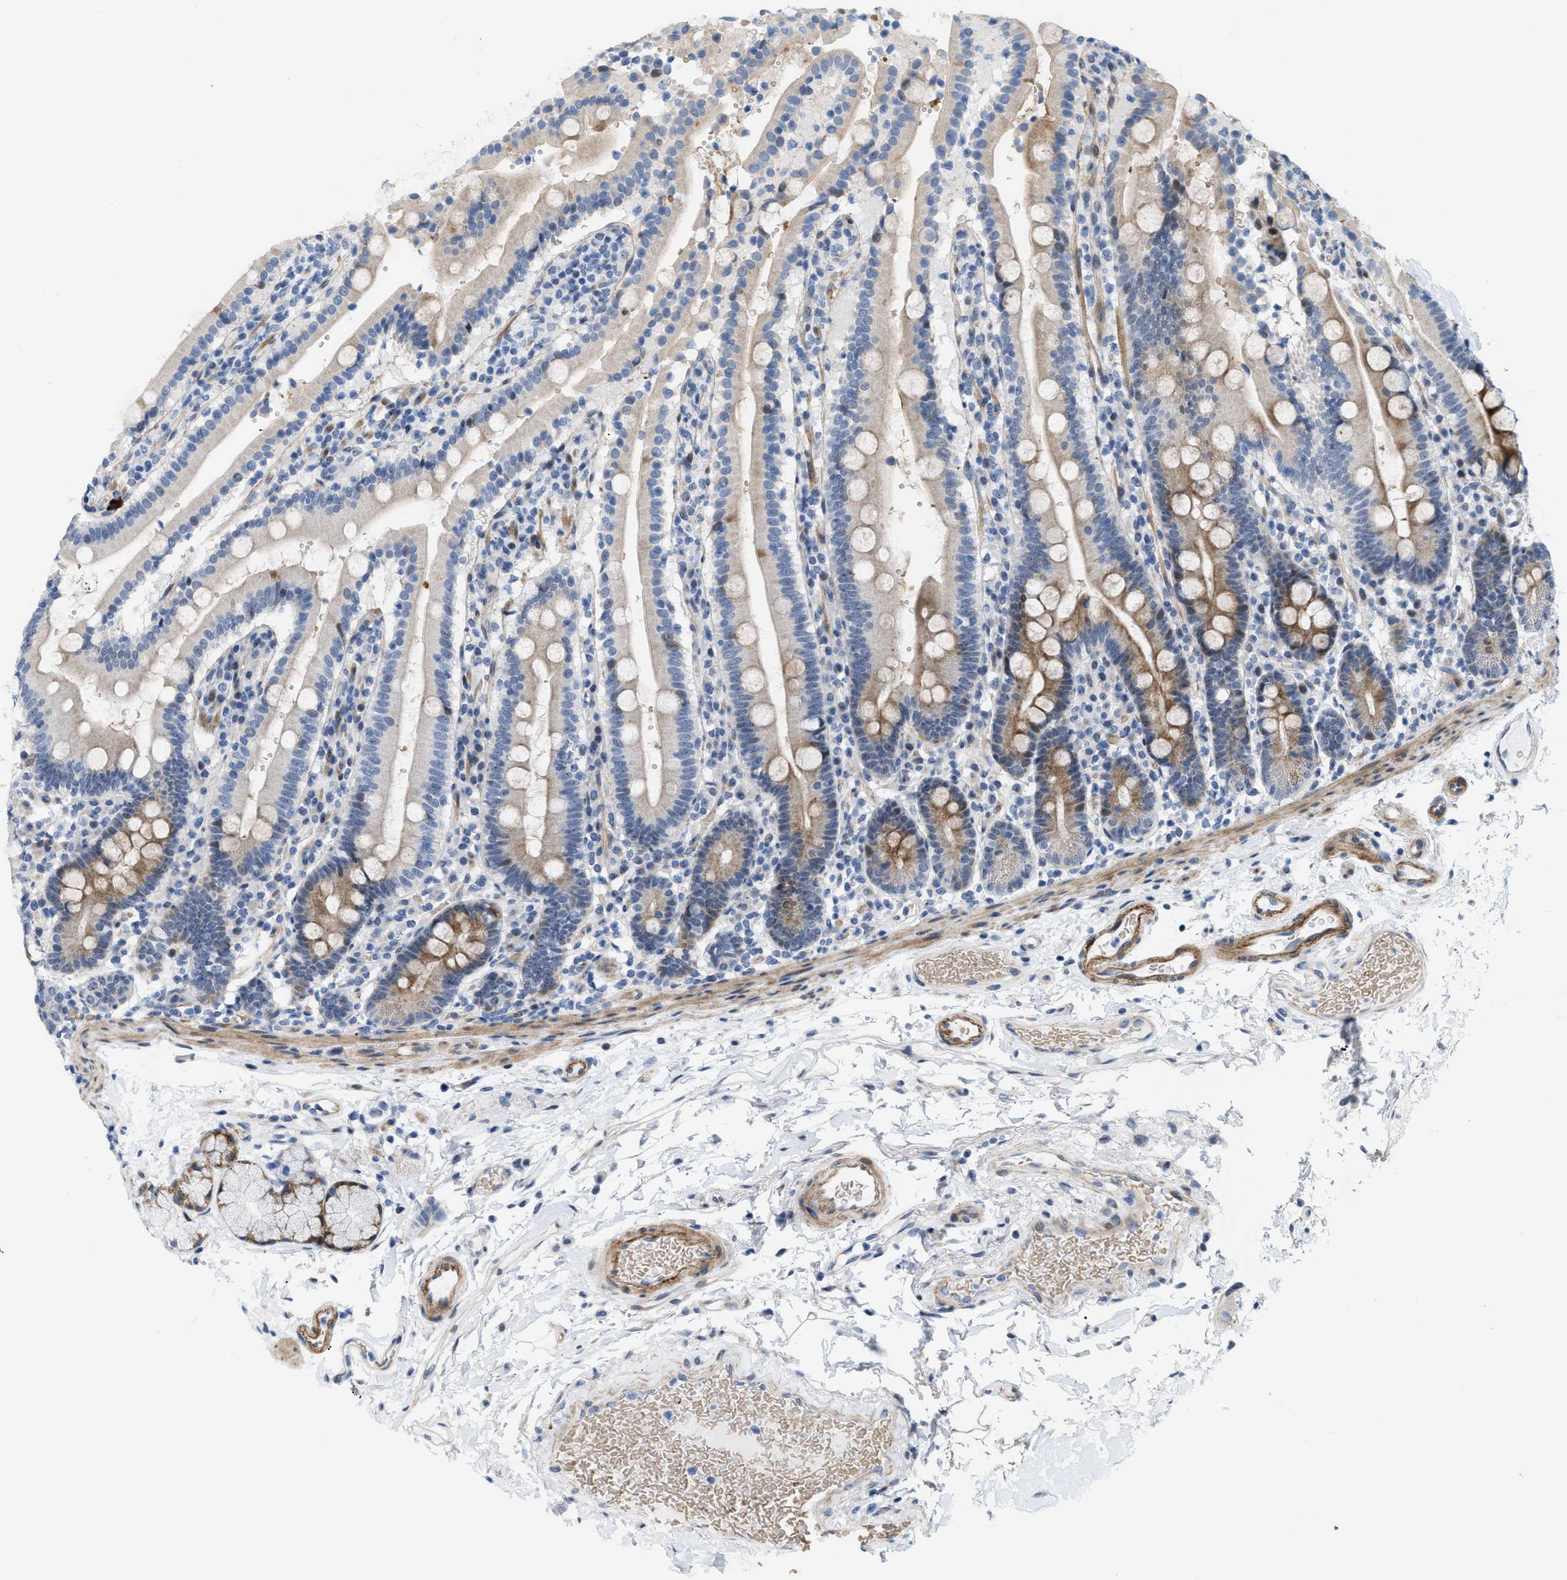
{"staining": {"intensity": "moderate", "quantity": "25%-75%", "location": "cytoplasmic/membranous"}, "tissue": "duodenum", "cell_type": "Glandular cells", "image_type": "normal", "snomed": [{"axis": "morphology", "description": "Normal tissue, NOS"}, {"axis": "topography", "description": "Small intestine, NOS"}], "caption": "Protein analysis of normal duodenum exhibits moderate cytoplasmic/membranous staining in about 25%-75% of glandular cells. (DAB IHC, brown staining for protein, blue staining for nuclei).", "gene": "POLR1F", "patient": {"sex": "female", "age": 71}}